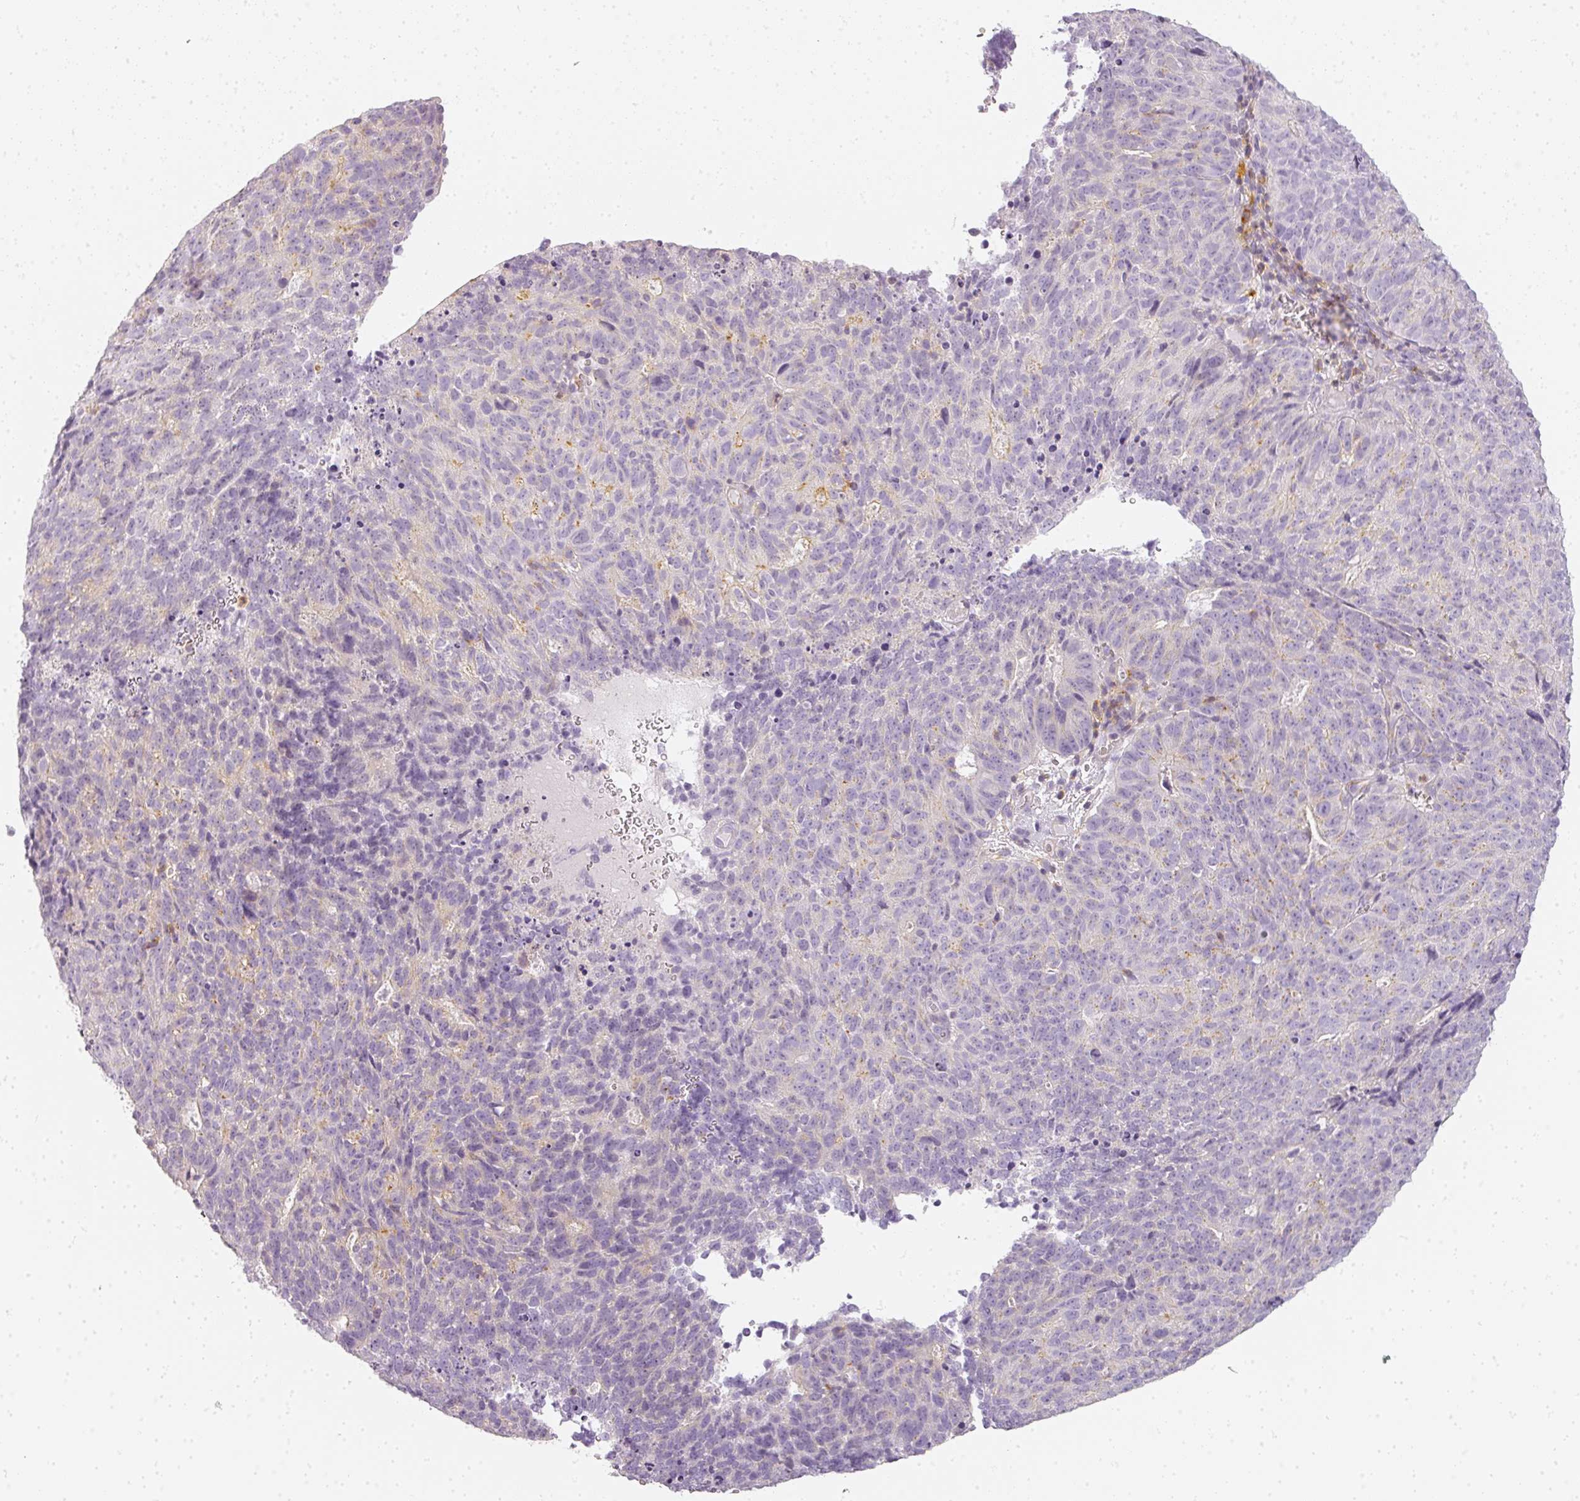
{"staining": {"intensity": "negative", "quantity": "none", "location": "none"}, "tissue": "cervical cancer", "cell_type": "Tumor cells", "image_type": "cancer", "snomed": [{"axis": "morphology", "description": "Adenocarcinoma, NOS"}, {"axis": "topography", "description": "Cervix"}], "caption": "A photomicrograph of cervical cancer stained for a protein demonstrates no brown staining in tumor cells. (Immunohistochemistry, brightfield microscopy, high magnification).", "gene": "TMEM42", "patient": {"sex": "female", "age": 38}}